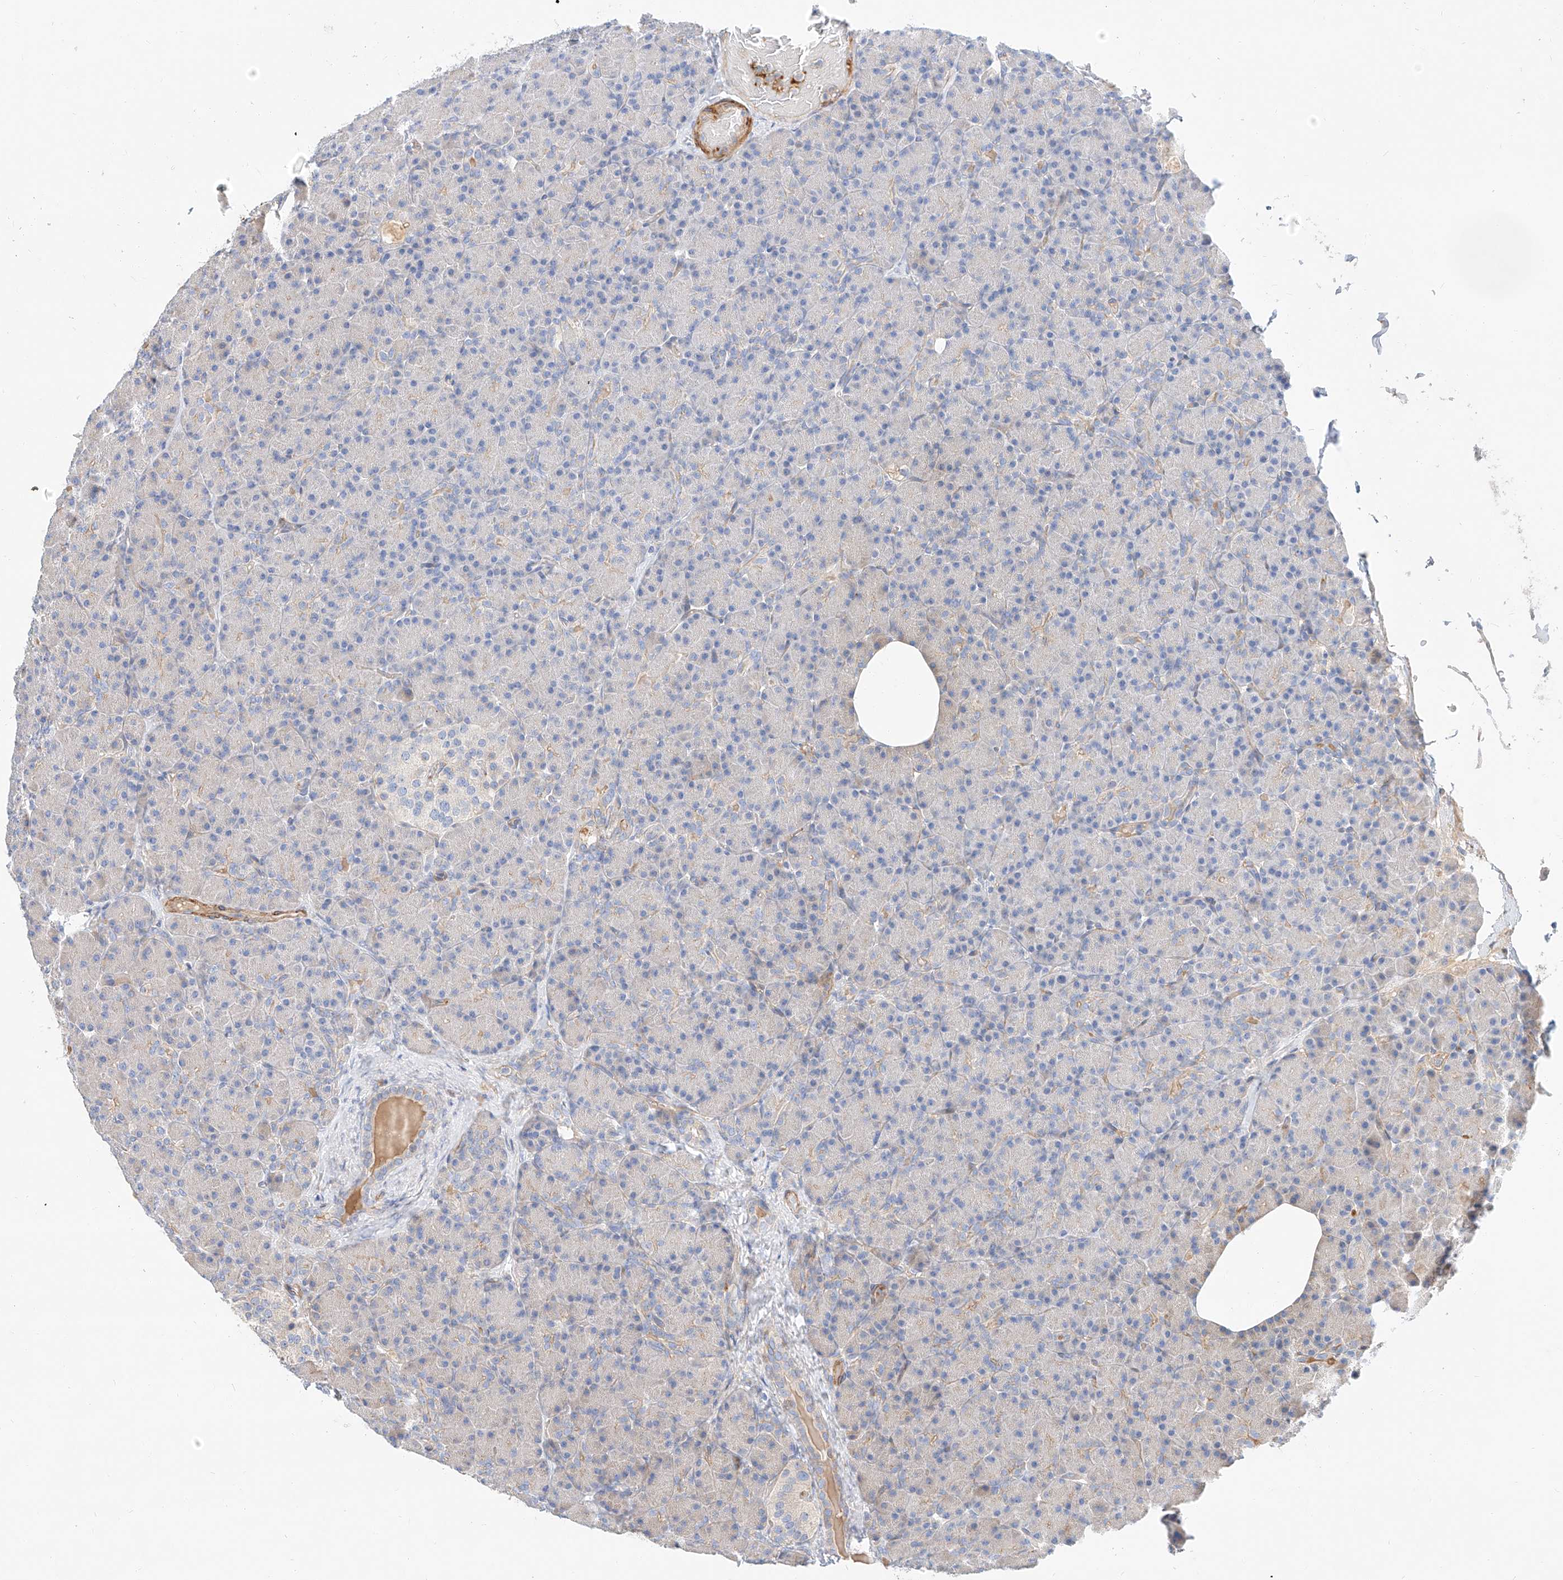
{"staining": {"intensity": "negative", "quantity": "none", "location": "none"}, "tissue": "pancreas", "cell_type": "Exocrine glandular cells", "image_type": "normal", "snomed": [{"axis": "morphology", "description": "Normal tissue, NOS"}, {"axis": "topography", "description": "Pancreas"}], "caption": "Pancreas stained for a protein using immunohistochemistry exhibits no staining exocrine glandular cells.", "gene": "KCNH5", "patient": {"sex": "female", "age": 43}}